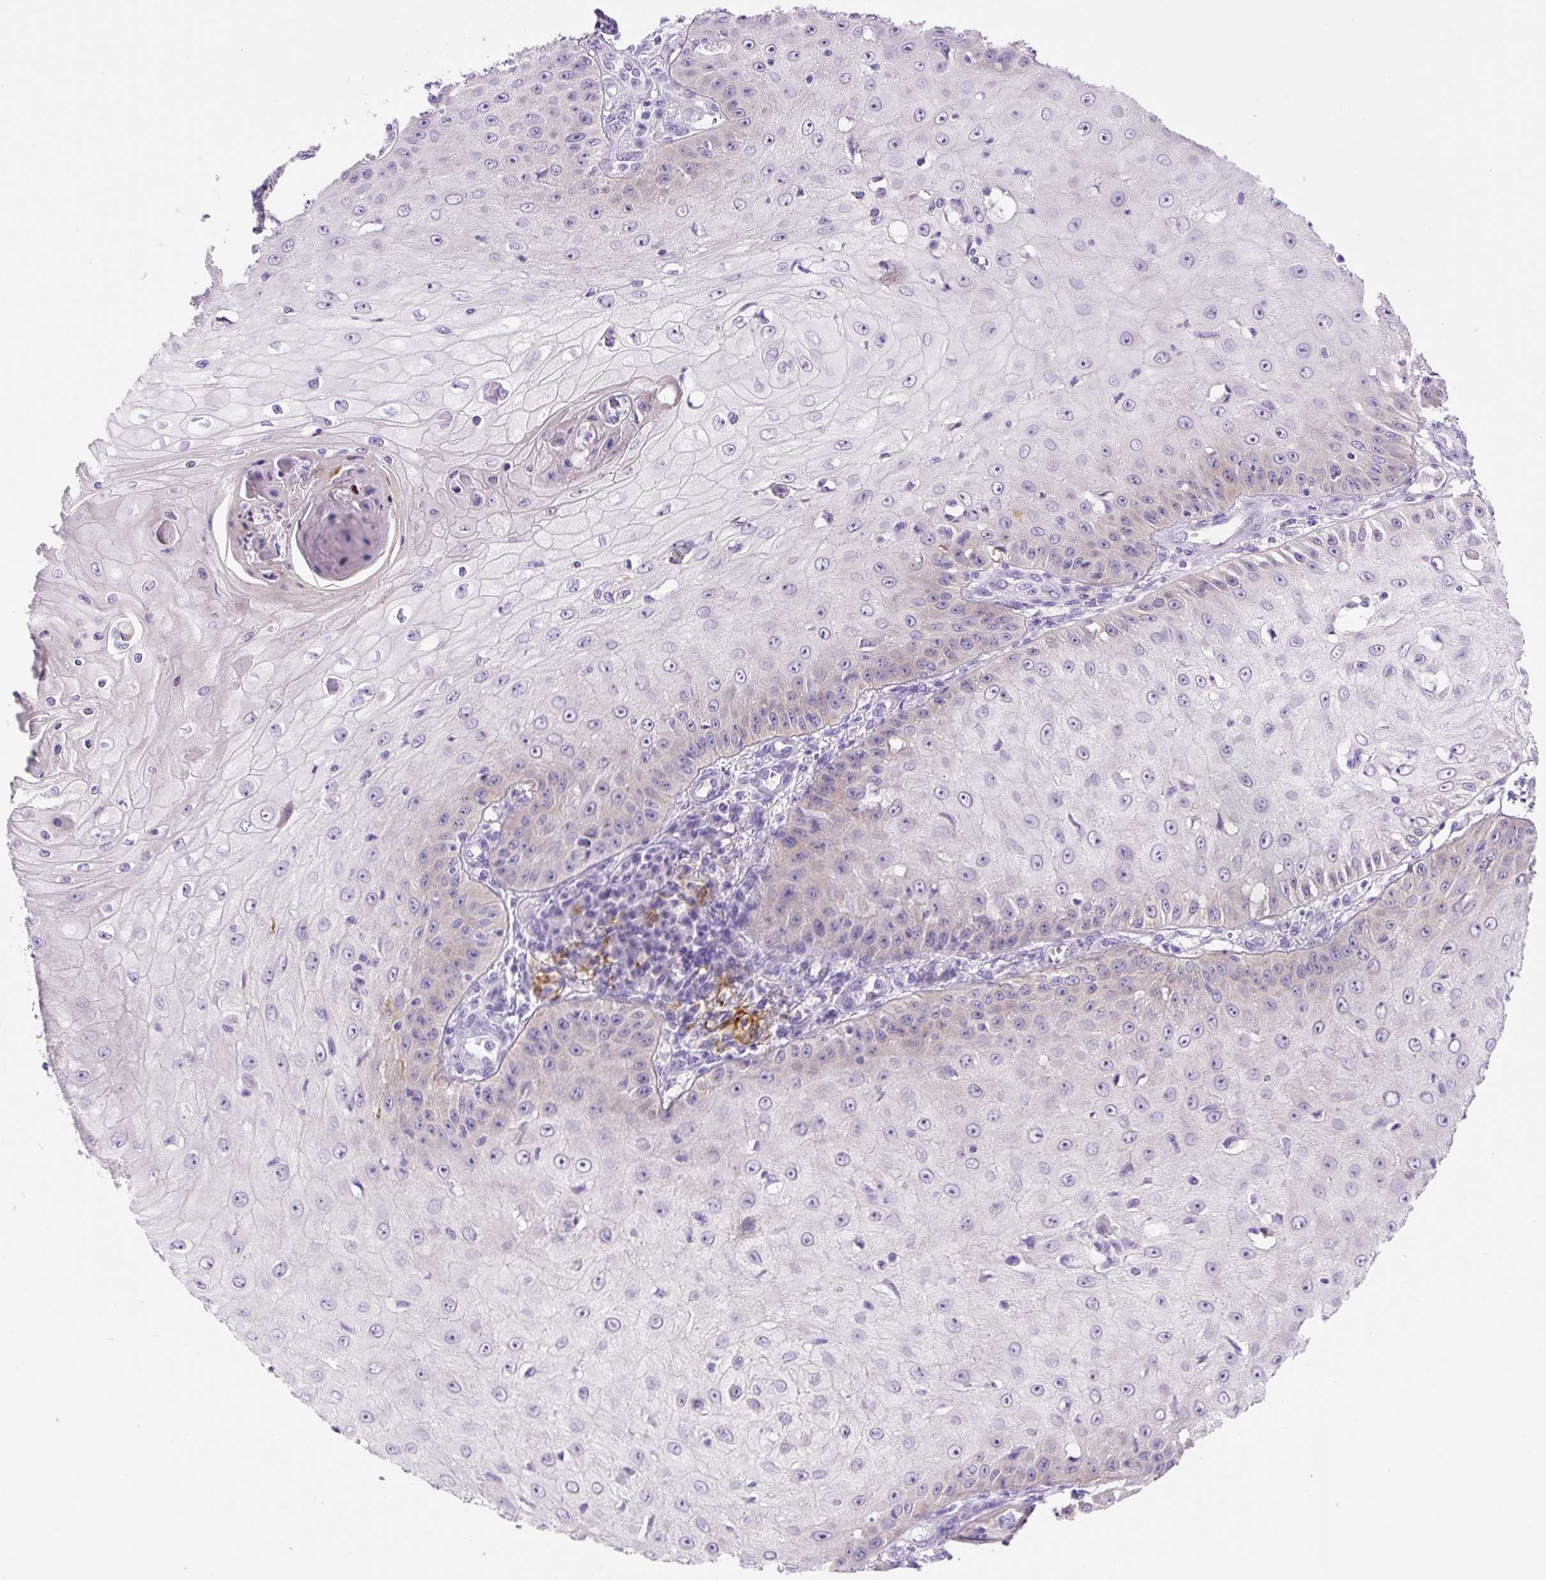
{"staining": {"intensity": "weak", "quantity": "<25%", "location": "cytoplasmic/membranous"}, "tissue": "skin cancer", "cell_type": "Tumor cells", "image_type": "cancer", "snomed": [{"axis": "morphology", "description": "Squamous cell carcinoma, NOS"}, {"axis": "topography", "description": "Skin"}], "caption": "An IHC photomicrograph of skin cancer (squamous cell carcinoma) is shown. There is no staining in tumor cells of skin cancer (squamous cell carcinoma).", "gene": "ASB4", "patient": {"sex": "male", "age": 70}}